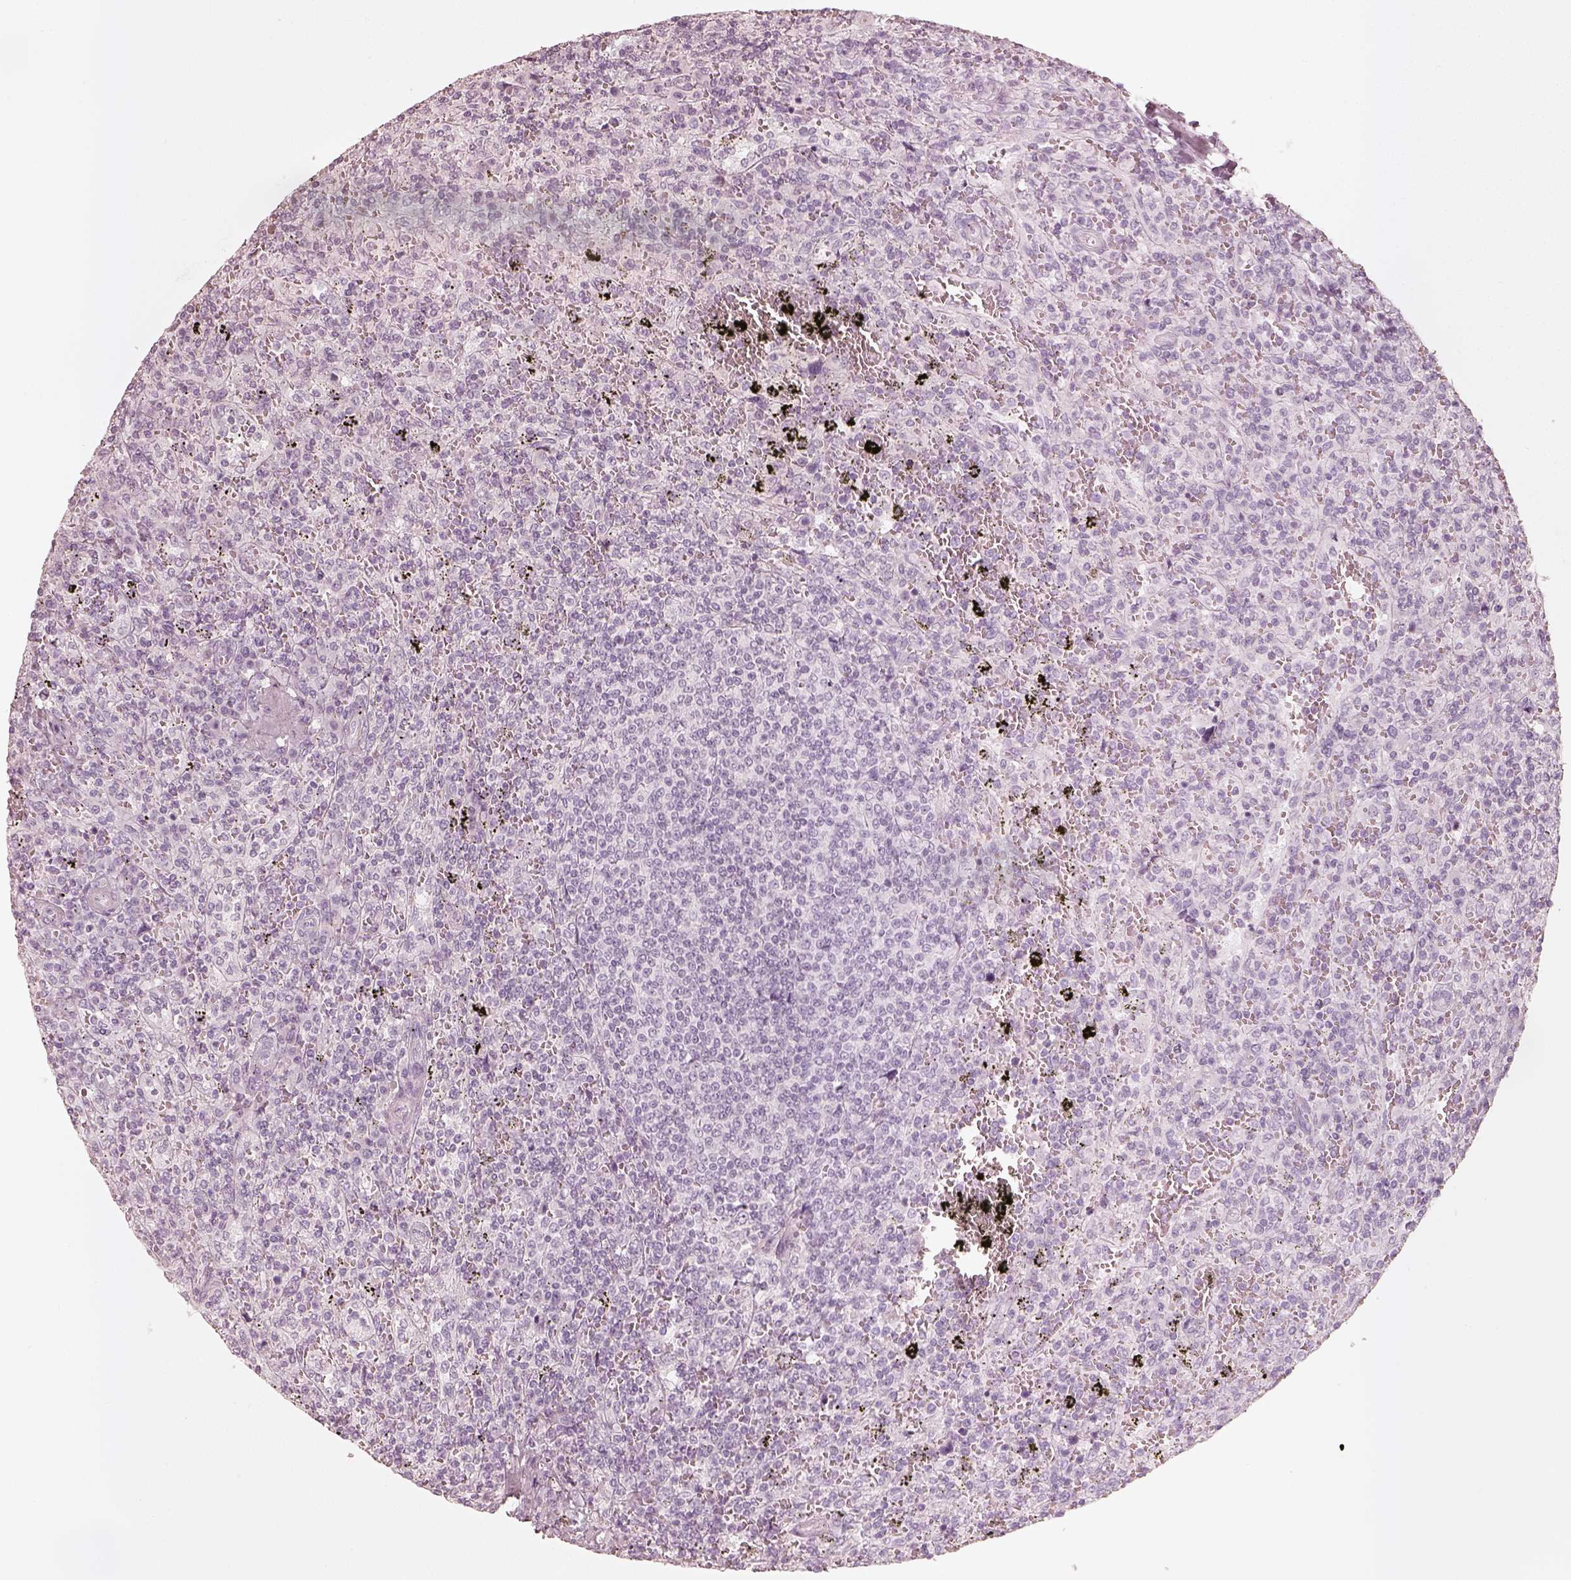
{"staining": {"intensity": "negative", "quantity": "none", "location": "none"}, "tissue": "lymphoma", "cell_type": "Tumor cells", "image_type": "cancer", "snomed": [{"axis": "morphology", "description": "Malignant lymphoma, non-Hodgkin's type, Low grade"}, {"axis": "topography", "description": "Spleen"}], "caption": "A micrograph of lymphoma stained for a protein displays no brown staining in tumor cells.", "gene": "KRT72", "patient": {"sex": "male", "age": 62}}